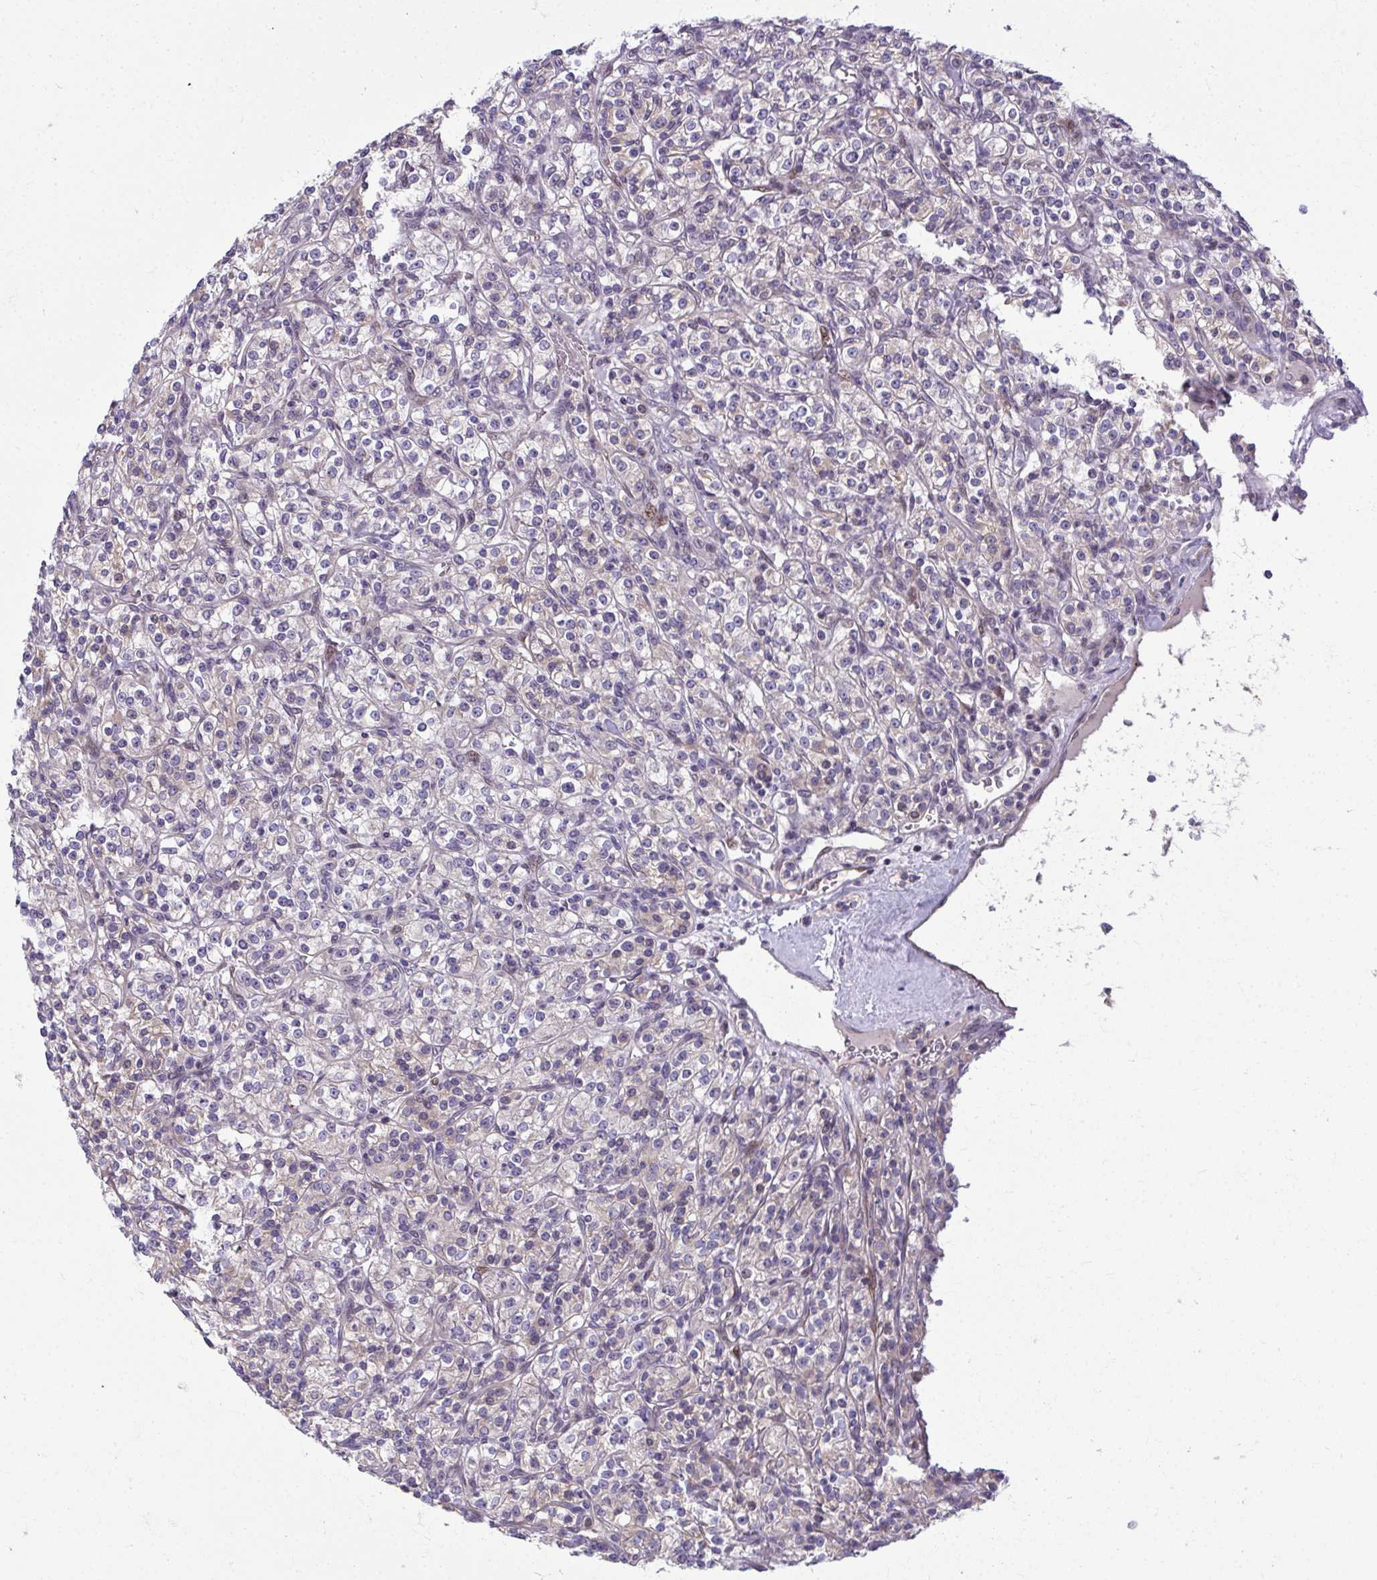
{"staining": {"intensity": "negative", "quantity": "none", "location": "none"}, "tissue": "renal cancer", "cell_type": "Tumor cells", "image_type": "cancer", "snomed": [{"axis": "morphology", "description": "Adenocarcinoma, NOS"}, {"axis": "topography", "description": "Kidney"}], "caption": "There is no significant expression in tumor cells of adenocarcinoma (renal).", "gene": "ODF1", "patient": {"sex": "male", "age": 77}}